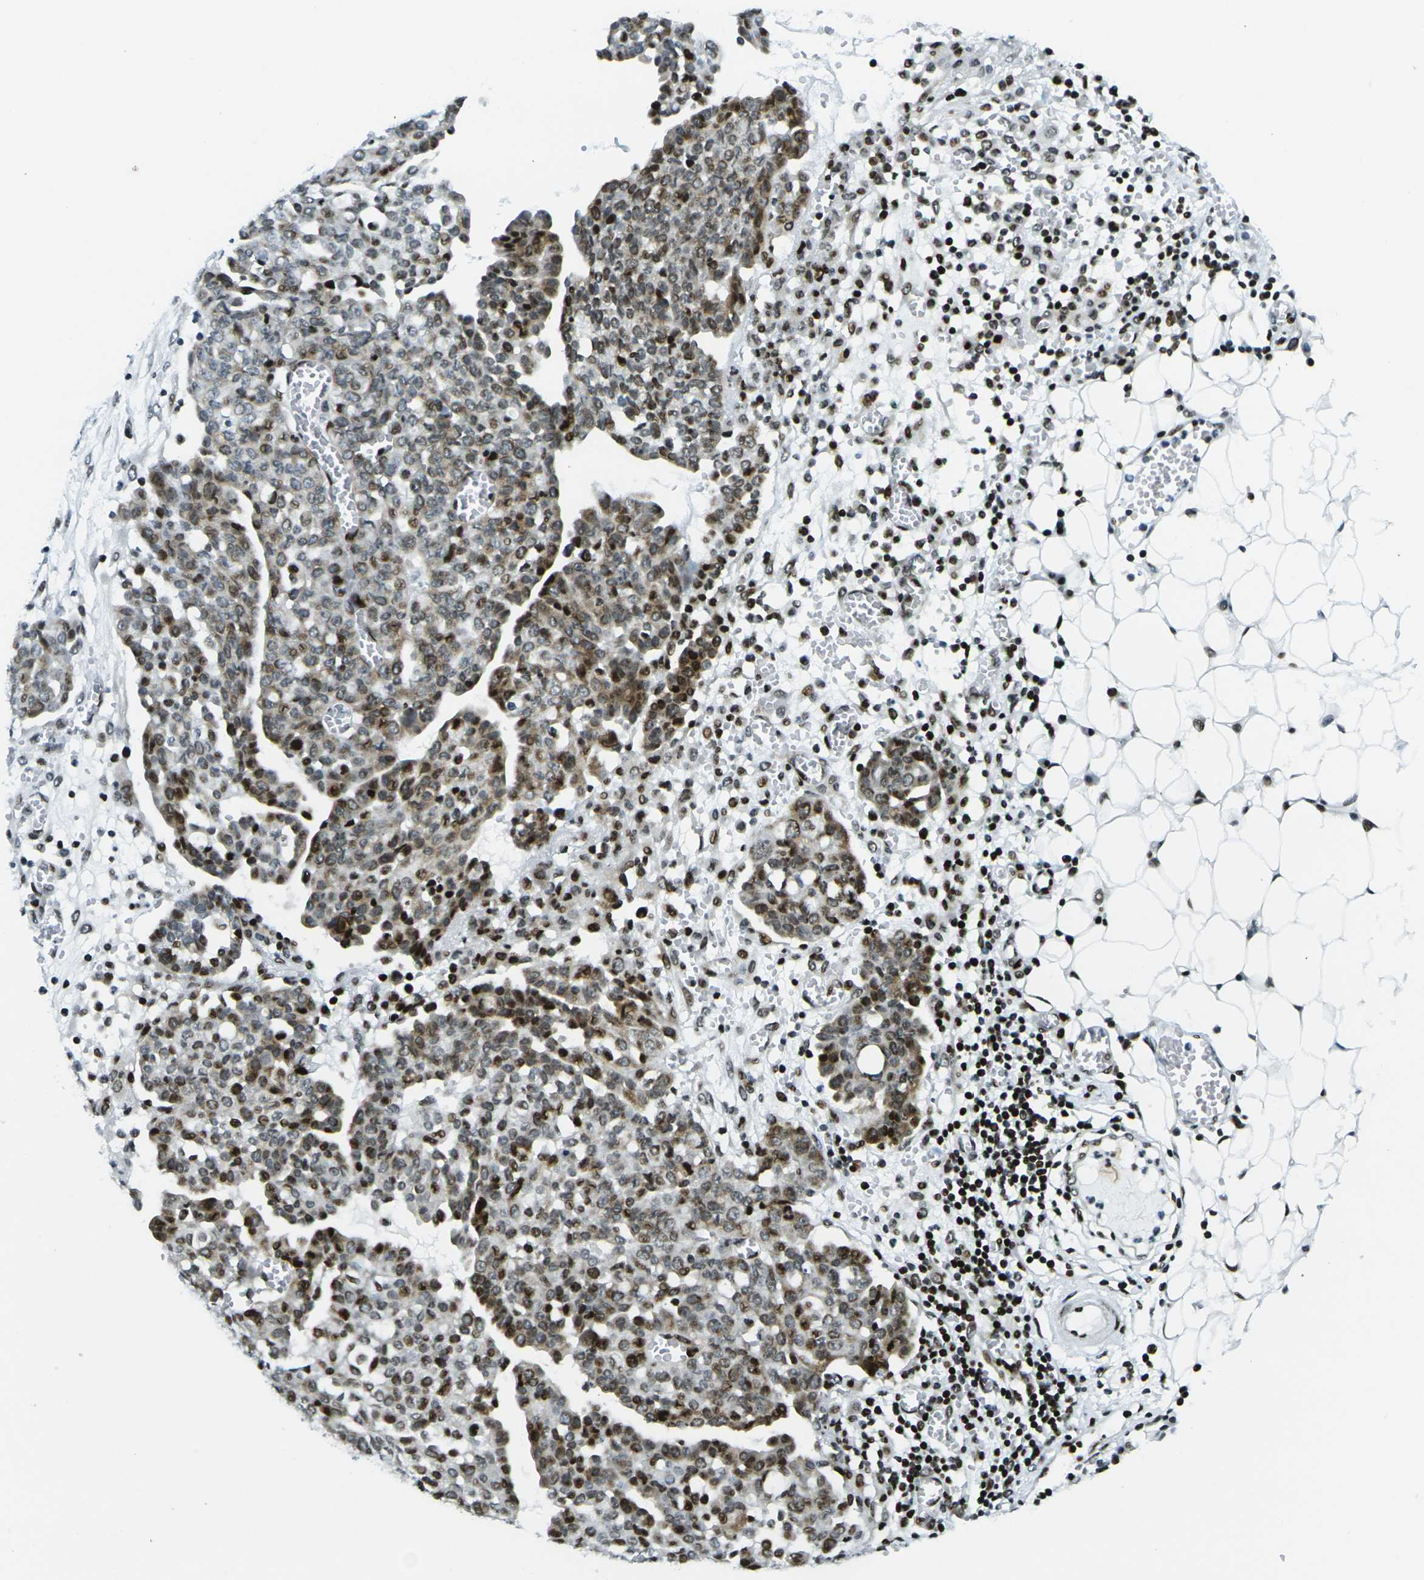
{"staining": {"intensity": "moderate", "quantity": "25%-75%", "location": "cytoplasmic/membranous,nuclear"}, "tissue": "ovarian cancer", "cell_type": "Tumor cells", "image_type": "cancer", "snomed": [{"axis": "morphology", "description": "Cystadenocarcinoma, serous, NOS"}, {"axis": "topography", "description": "Soft tissue"}, {"axis": "topography", "description": "Ovary"}], "caption": "Protein analysis of ovarian serous cystadenocarcinoma tissue exhibits moderate cytoplasmic/membranous and nuclear positivity in about 25%-75% of tumor cells.", "gene": "H3-3A", "patient": {"sex": "female", "age": 57}}